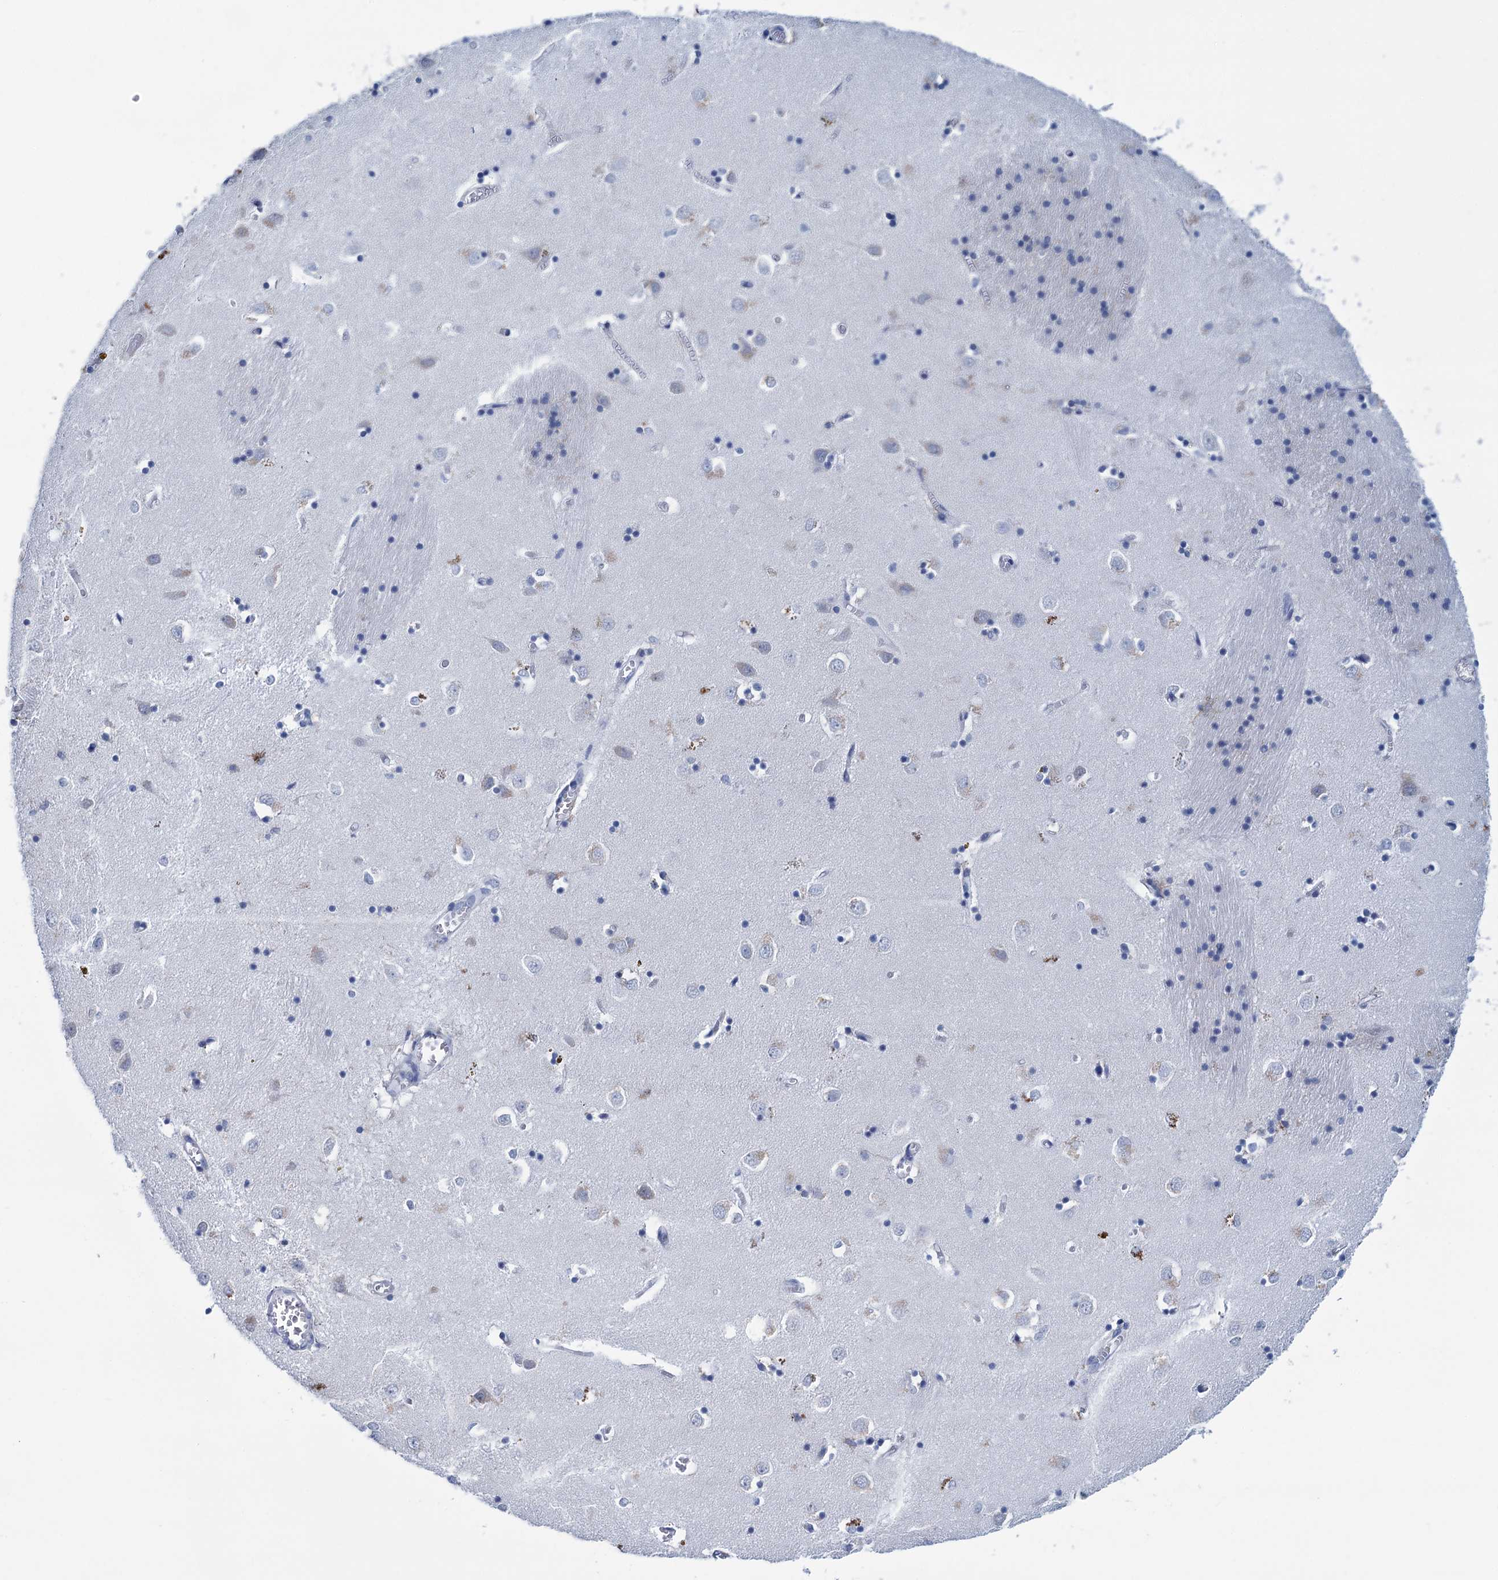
{"staining": {"intensity": "weak", "quantity": "<25%", "location": "cytoplasmic/membranous"}, "tissue": "caudate", "cell_type": "Glial cells", "image_type": "normal", "snomed": [{"axis": "morphology", "description": "Normal tissue, NOS"}, {"axis": "topography", "description": "Lateral ventricle wall"}], "caption": "Immunohistochemical staining of benign caudate exhibits no significant positivity in glial cells.", "gene": "MYOZ3", "patient": {"sex": "male", "age": 37}}